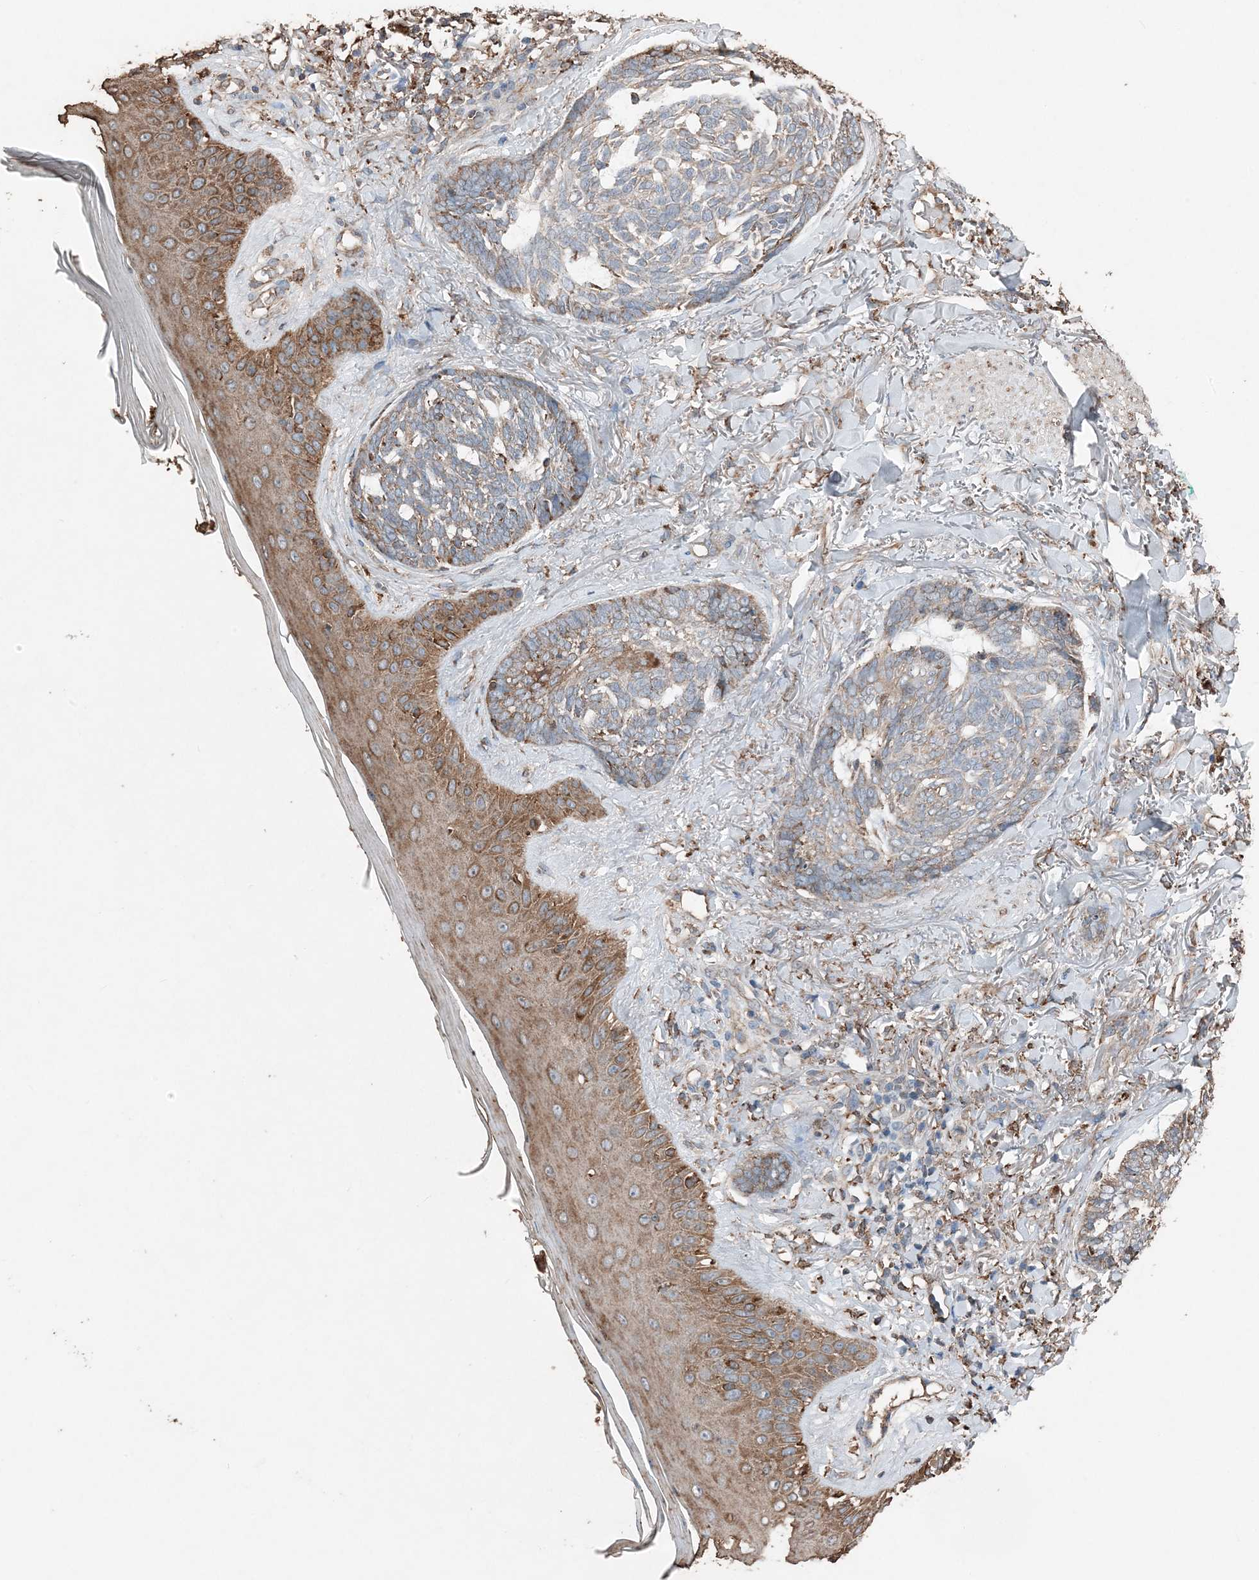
{"staining": {"intensity": "moderate", "quantity": "25%-75%", "location": "cytoplasmic/membranous"}, "tissue": "skin cancer", "cell_type": "Tumor cells", "image_type": "cancer", "snomed": [{"axis": "morphology", "description": "Basal cell carcinoma"}, {"axis": "topography", "description": "Skin"}], "caption": "Moderate cytoplasmic/membranous expression for a protein is present in approximately 25%-75% of tumor cells of basal cell carcinoma (skin) using immunohistochemistry (IHC).", "gene": "PDIA6", "patient": {"sex": "male", "age": 43}}